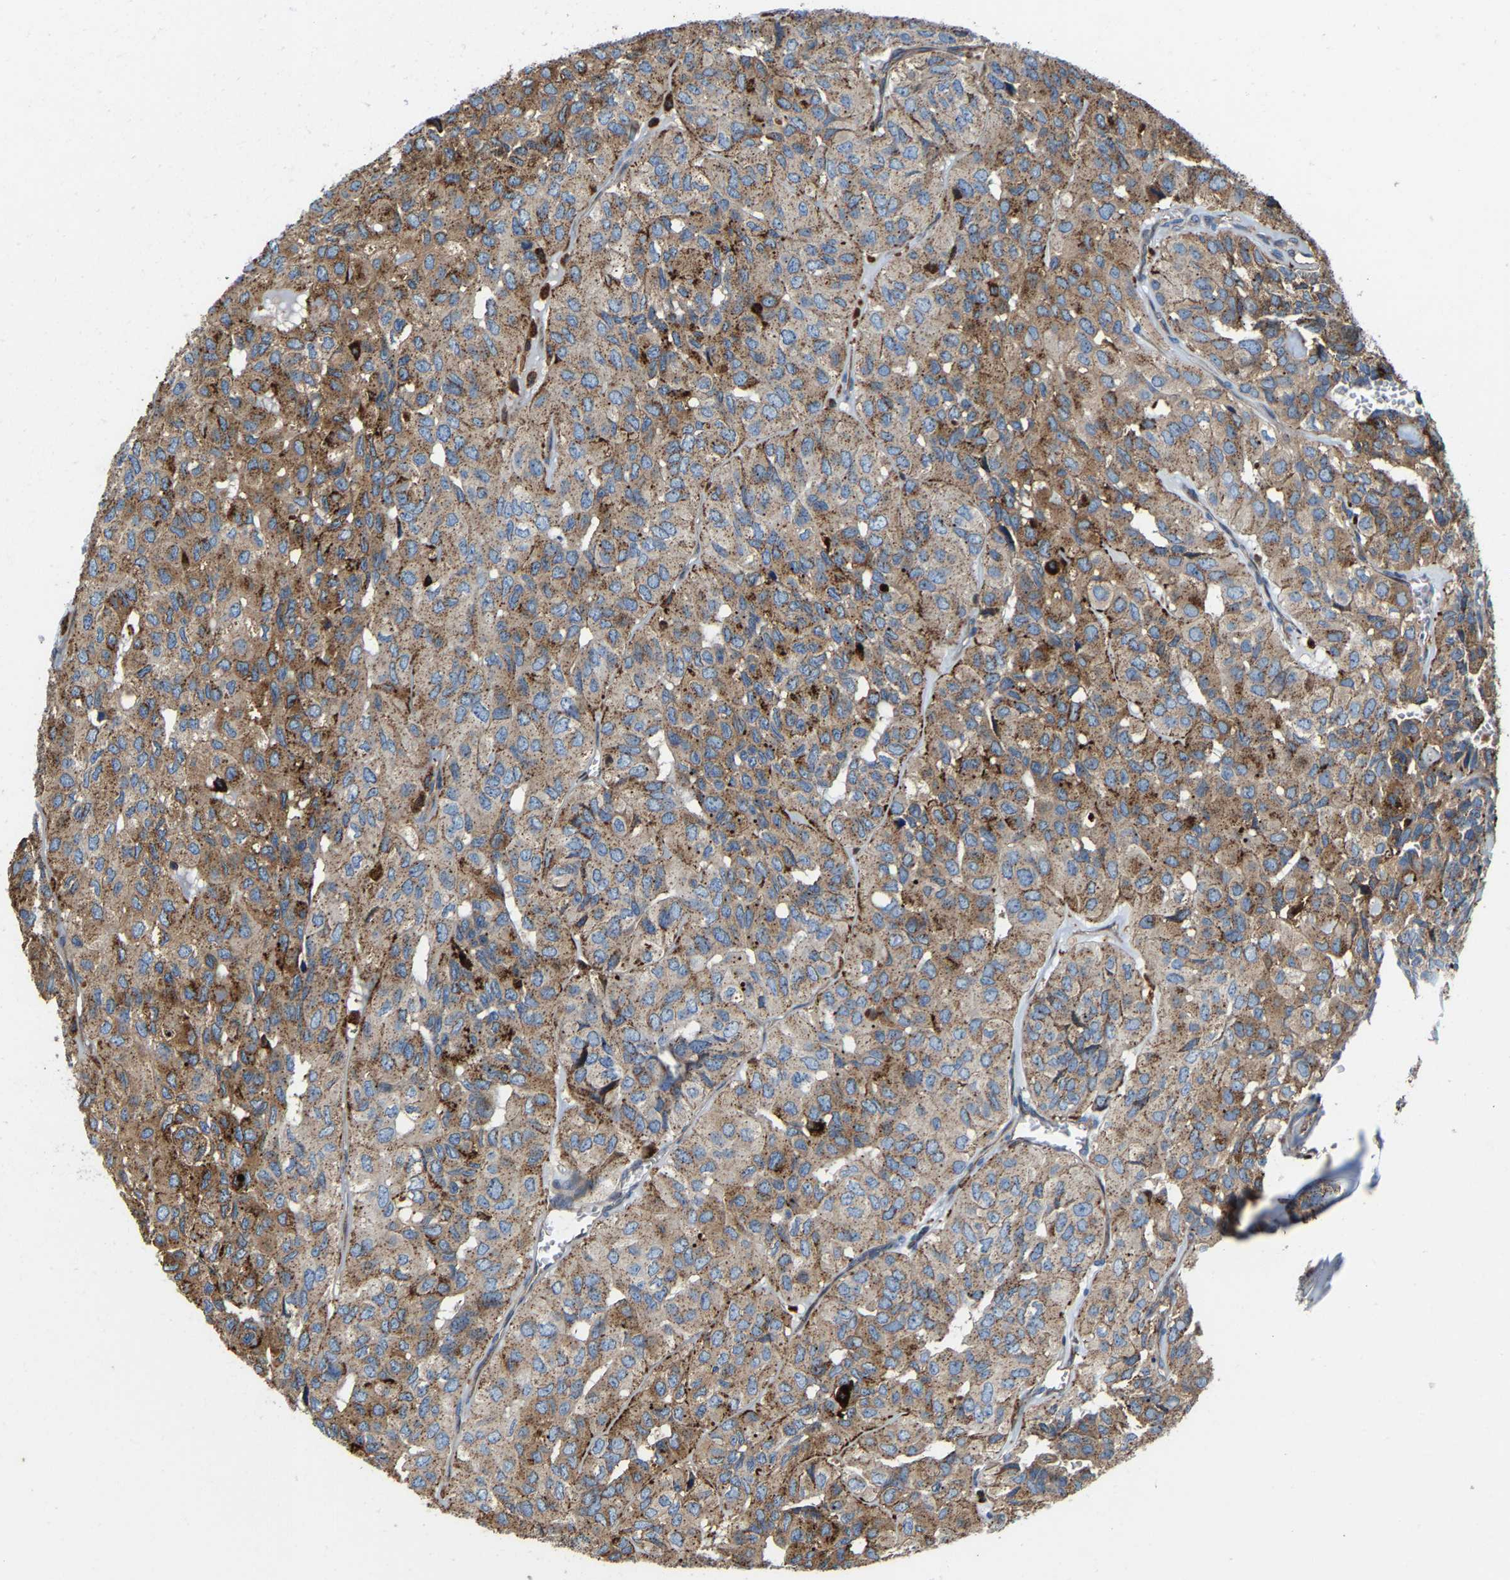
{"staining": {"intensity": "moderate", "quantity": ">75%", "location": "cytoplasmic/membranous"}, "tissue": "head and neck cancer", "cell_type": "Tumor cells", "image_type": "cancer", "snomed": [{"axis": "morphology", "description": "Adenocarcinoma, NOS"}, {"axis": "topography", "description": "Salivary gland, NOS"}, {"axis": "topography", "description": "Head-Neck"}], "caption": "Human adenocarcinoma (head and neck) stained with a protein marker shows moderate staining in tumor cells.", "gene": "DPP7", "patient": {"sex": "female", "age": 76}}